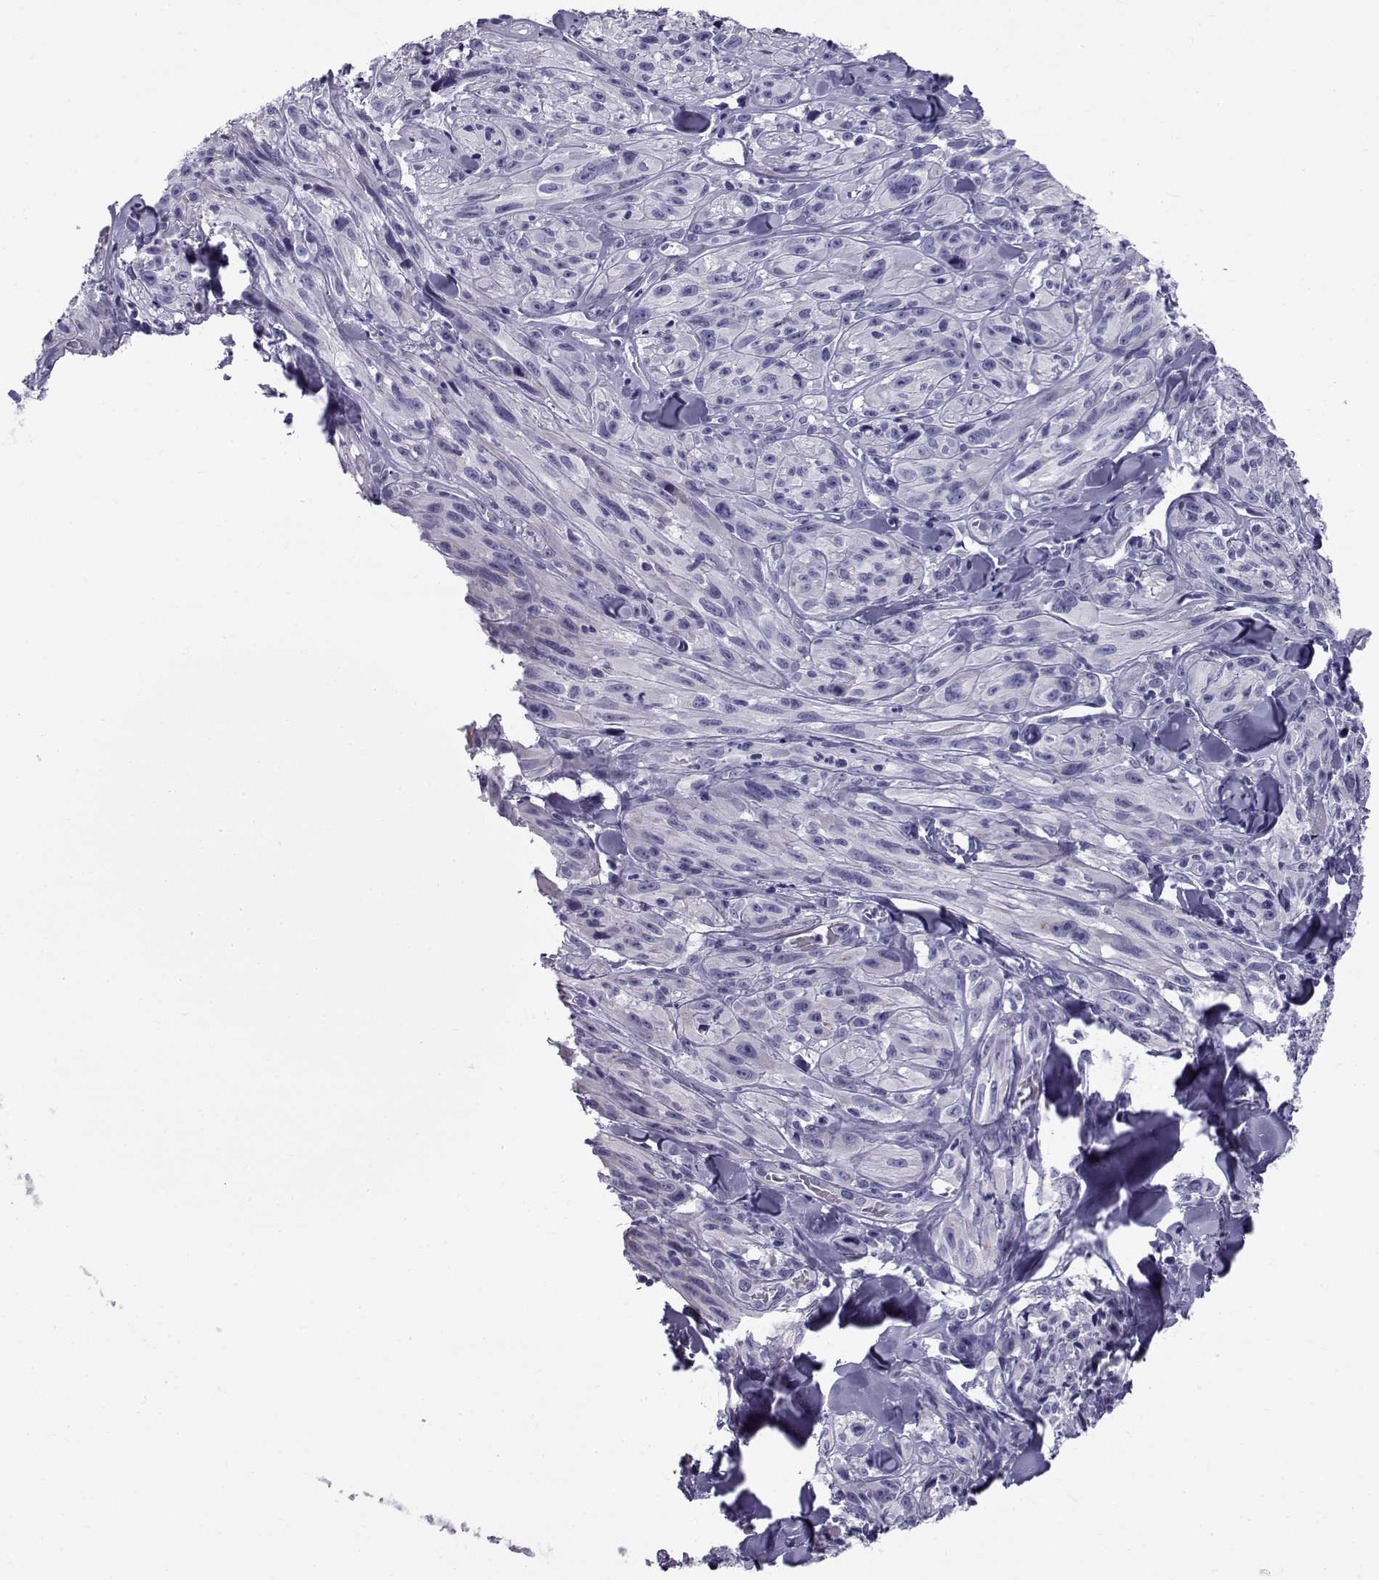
{"staining": {"intensity": "negative", "quantity": "none", "location": "none"}, "tissue": "melanoma", "cell_type": "Tumor cells", "image_type": "cancer", "snomed": [{"axis": "morphology", "description": "Malignant melanoma, NOS"}, {"axis": "topography", "description": "Skin"}], "caption": "The image demonstrates no significant staining in tumor cells of melanoma. (DAB (3,3'-diaminobenzidine) immunohistochemistry (IHC), high magnification).", "gene": "RNASE12", "patient": {"sex": "male", "age": 67}}